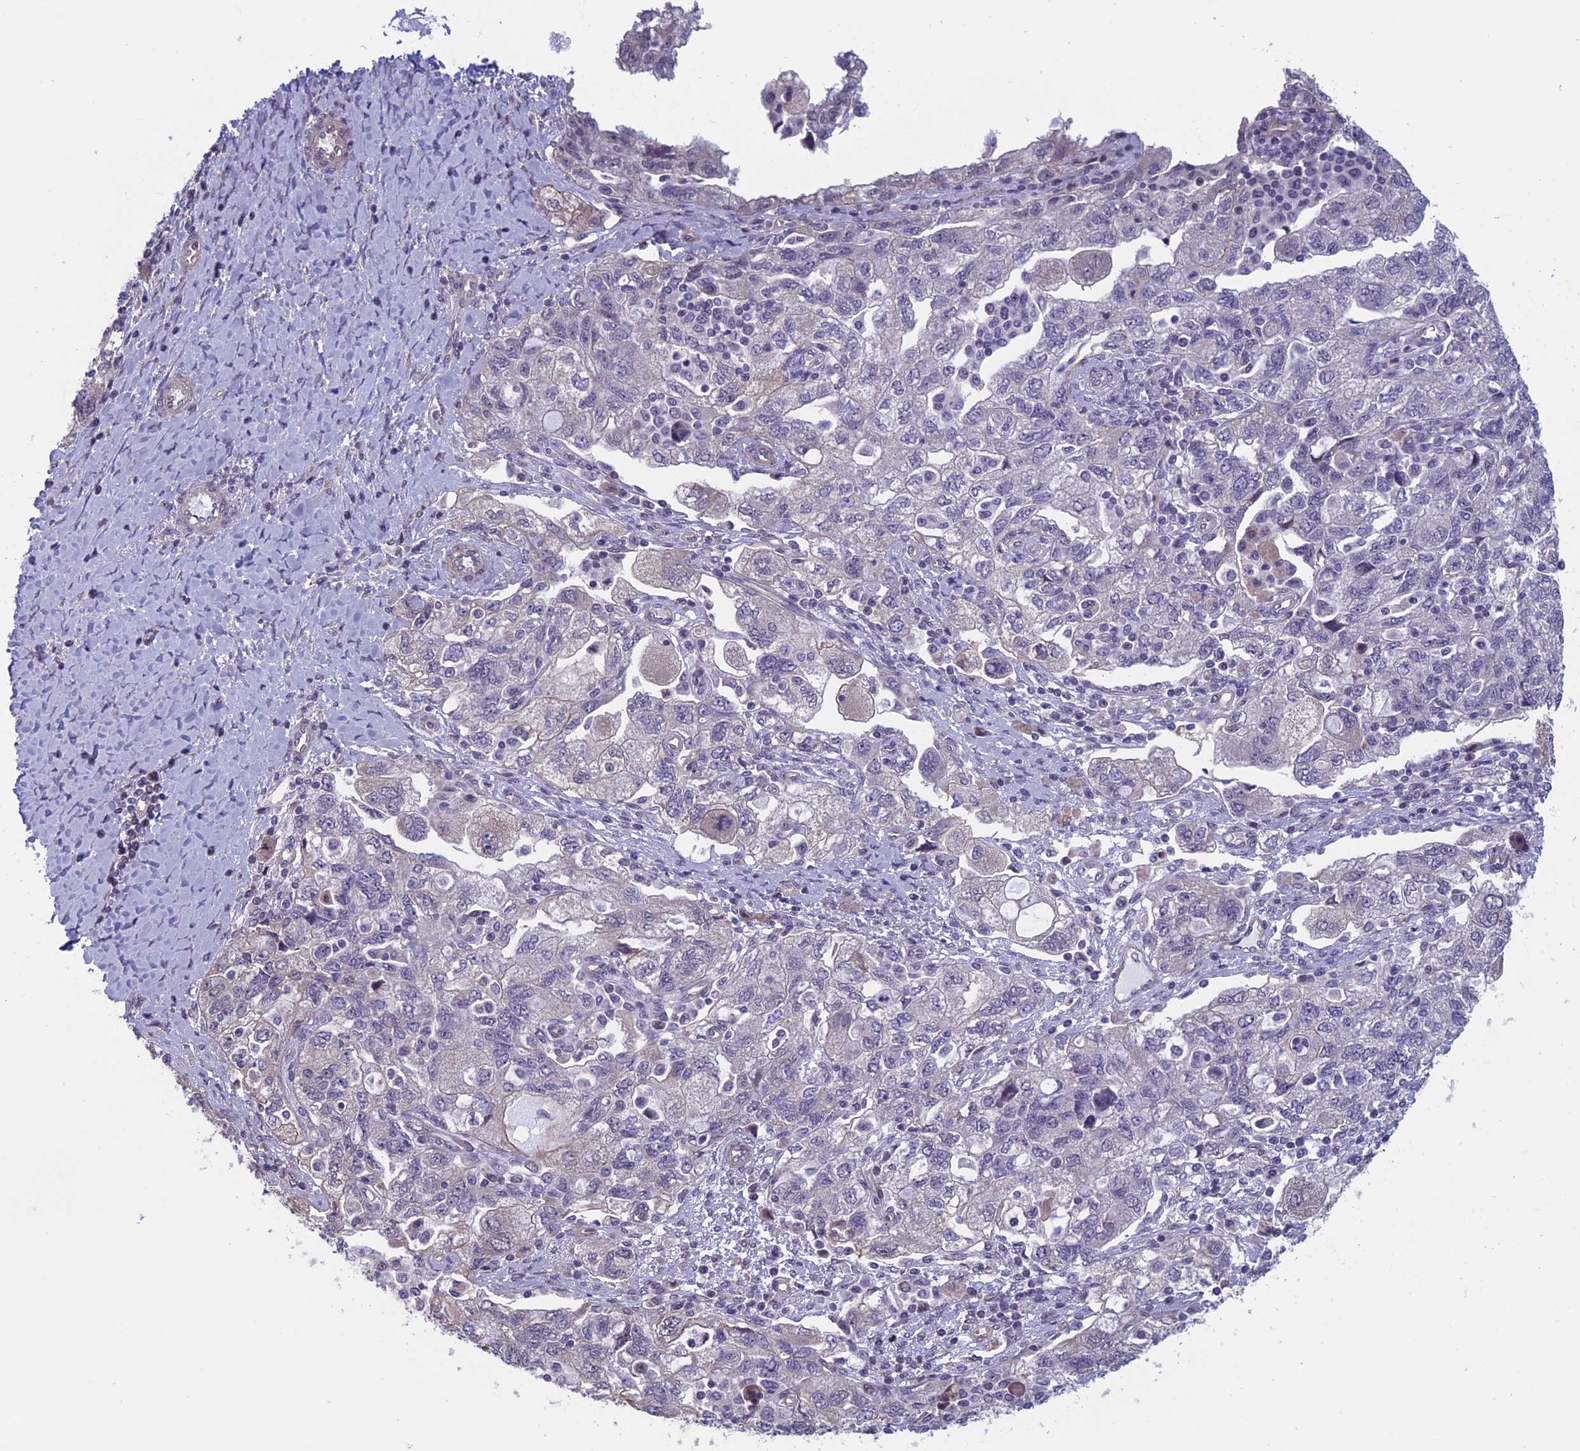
{"staining": {"intensity": "negative", "quantity": "none", "location": "none"}, "tissue": "ovarian cancer", "cell_type": "Tumor cells", "image_type": "cancer", "snomed": [{"axis": "morphology", "description": "Carcinoma, NOS"}, {"axis": "morphology", "description": "Cystadenocarcinoma, serous, NOS"}, {"axis": "topography", "description": "Ovary"}], "caption": "An image of ovarian cancer stained for a protein shows no brown staining in tumor cells.", "gene": "SLC1A6", "patient": {"sex": "female", "age": 69}}